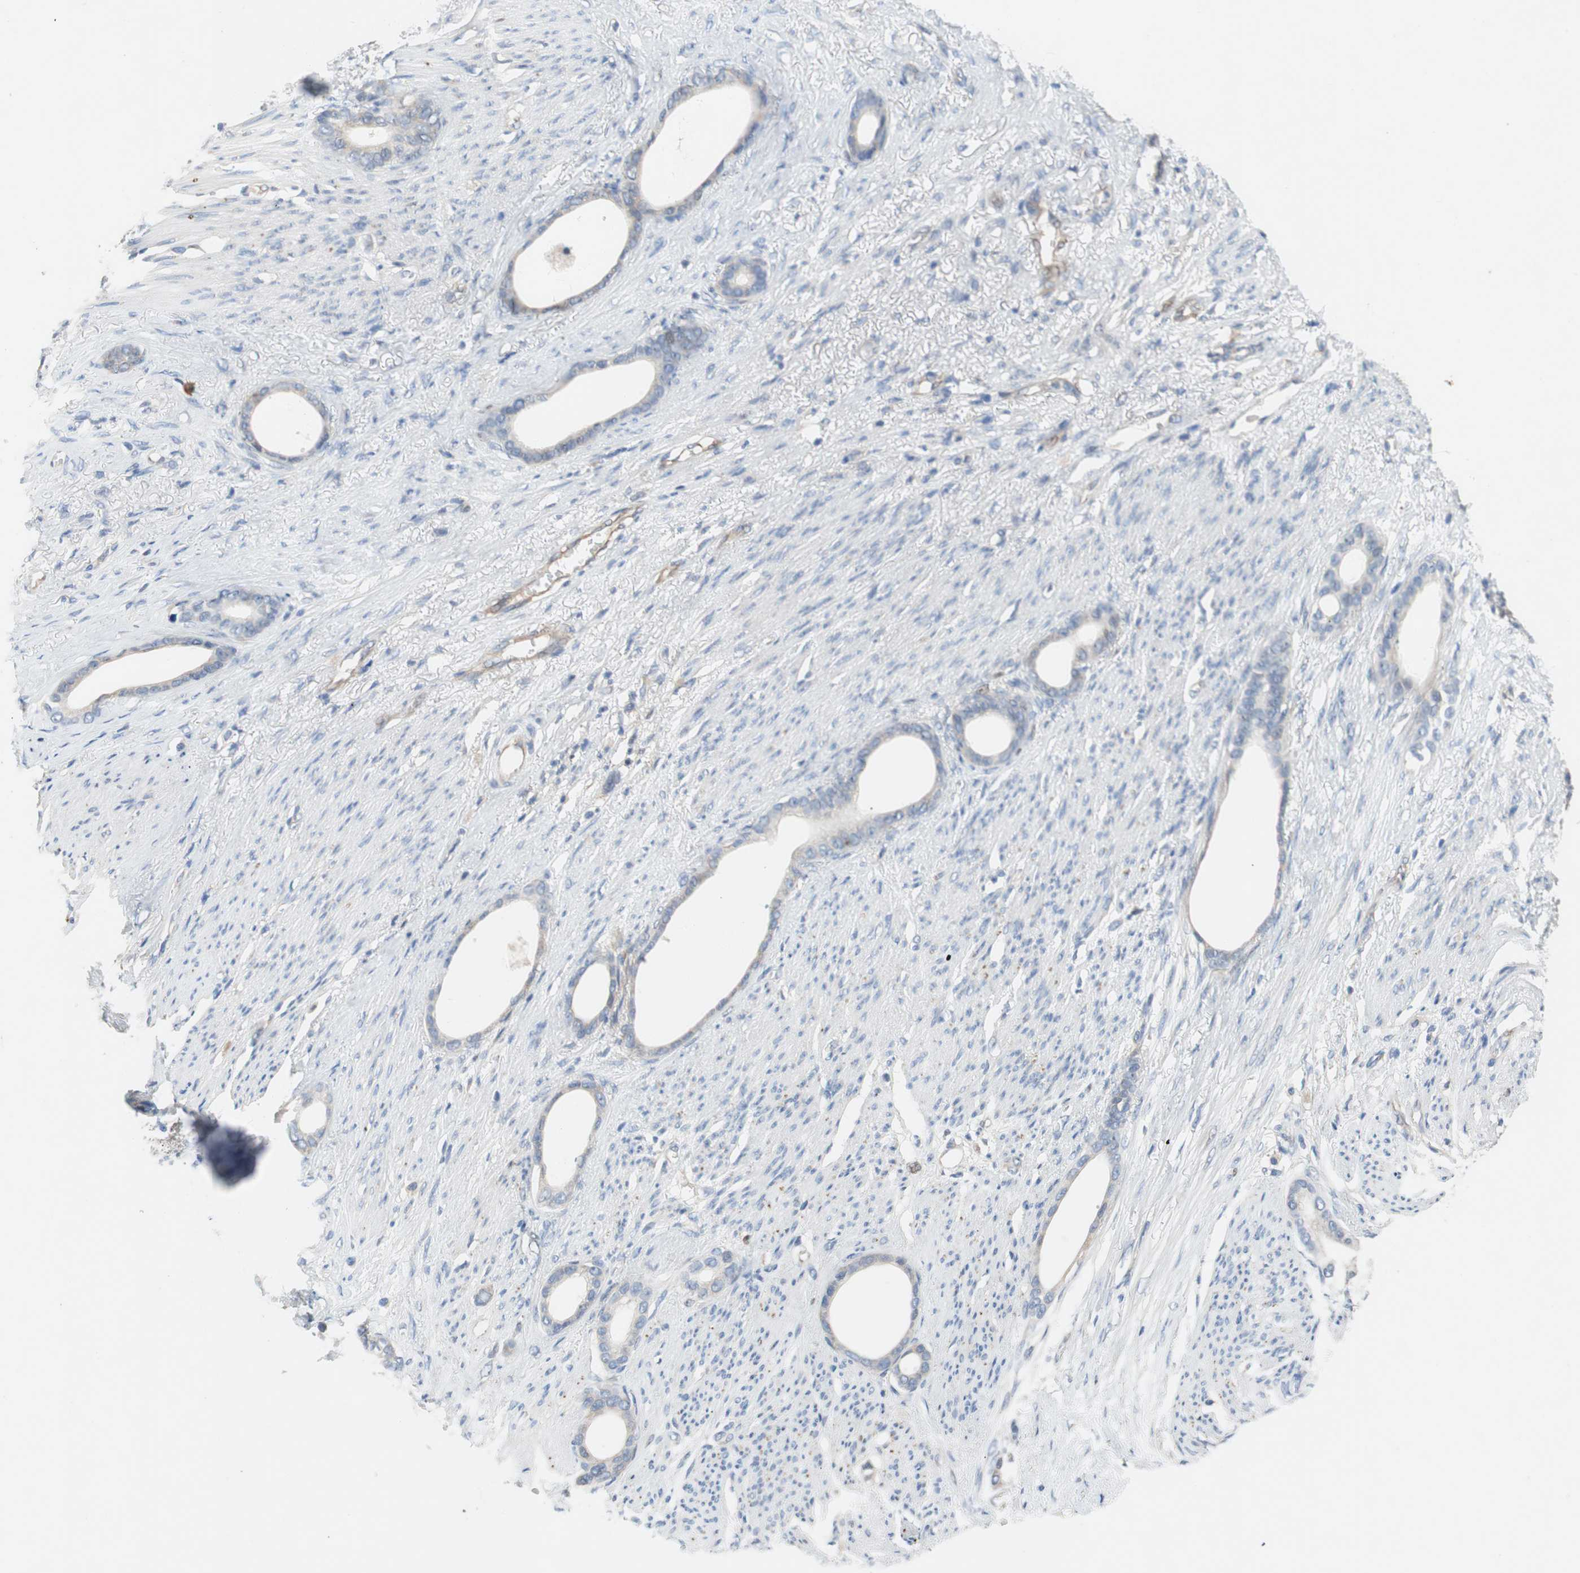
{"staining": {"intensity": "weak", "quantity": "<25%", "location": "cytoplasmic/membranous"}, "tissue": "stomach cancer", "cell_type": "Tumor cells", "image_type": "cancer", "snomed": [{"axis": "morphology", "description": "Adenocarcinoma, NOS"}, {"axis": "topography", "description": "Stomach"}], "caption": "Immunohistochemistry histopathology image of human stomach adenocarcinoma stained for a protein (brown), which exhibits no staining in tumor cells. (Brightfield microscopy of DAB immunohistochemistry (IHC) at high magnification).", "gene": "RELB", "patient": {"sex": "female", "age": 75}}